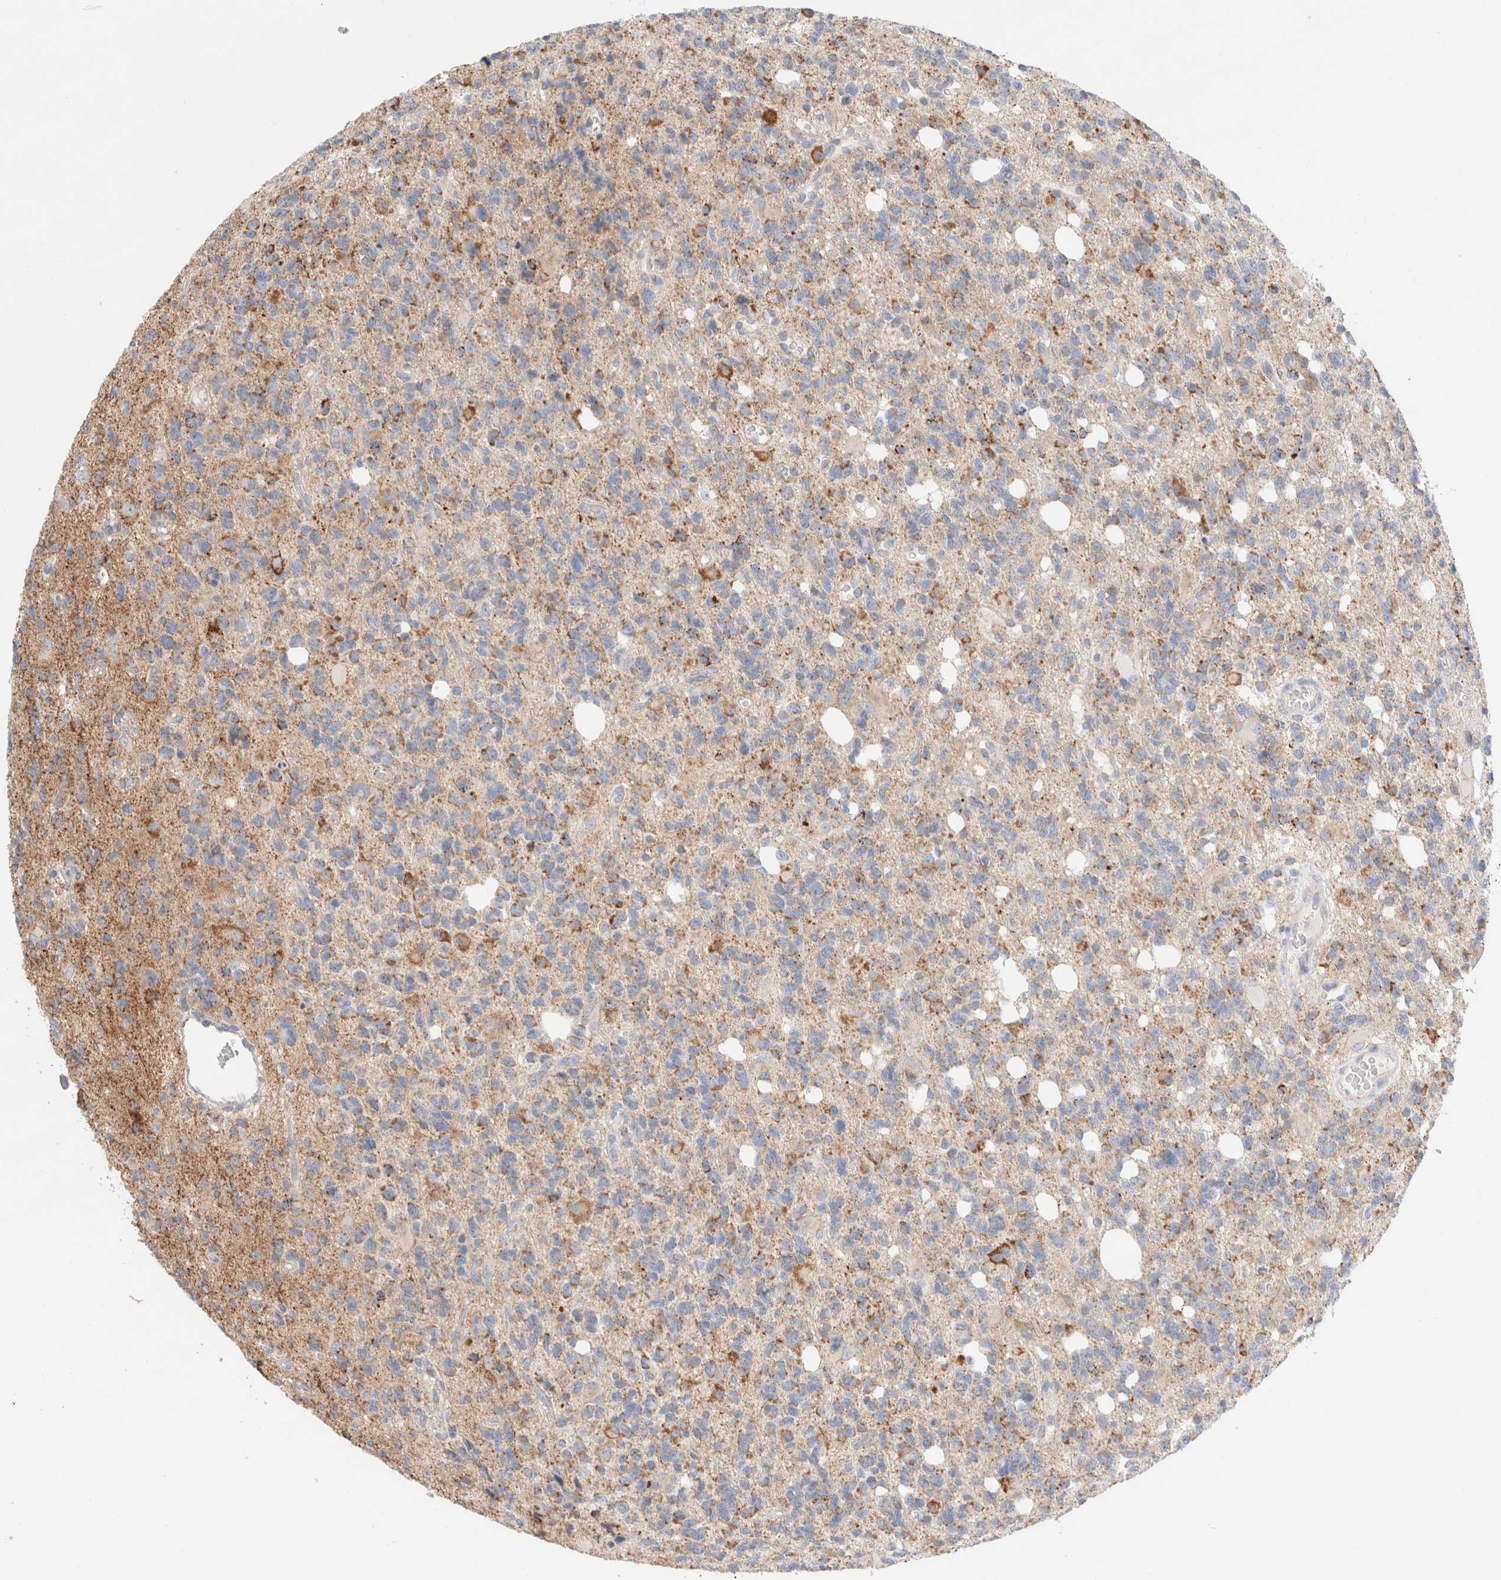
{"staining": {"intensity": "moderate", "quantity": "<25%", "location": "cytoplasmic/membranous"}, "tissue": "glioma", "cell_type": "Tumor cells", "image_type": "cancer", "snomed": [{"axis": "morphology", "description": "Glioma, malignant, High grade"}, {"axis": "topography", "description": "Brain"}], "caption": "High-magnification brightfield microscopy of glioma stained with DAB (brown) and counterstained with hematoxylin (blue). tumor cells exhibit moderate cytoplasmic/membranous expression is seen in about<25% of cells. (Brightfield microscopy of DAB IHC at high magnification).", "gene": "ATP6V1C1", "patient": {"sex": "female", "age": 62}}